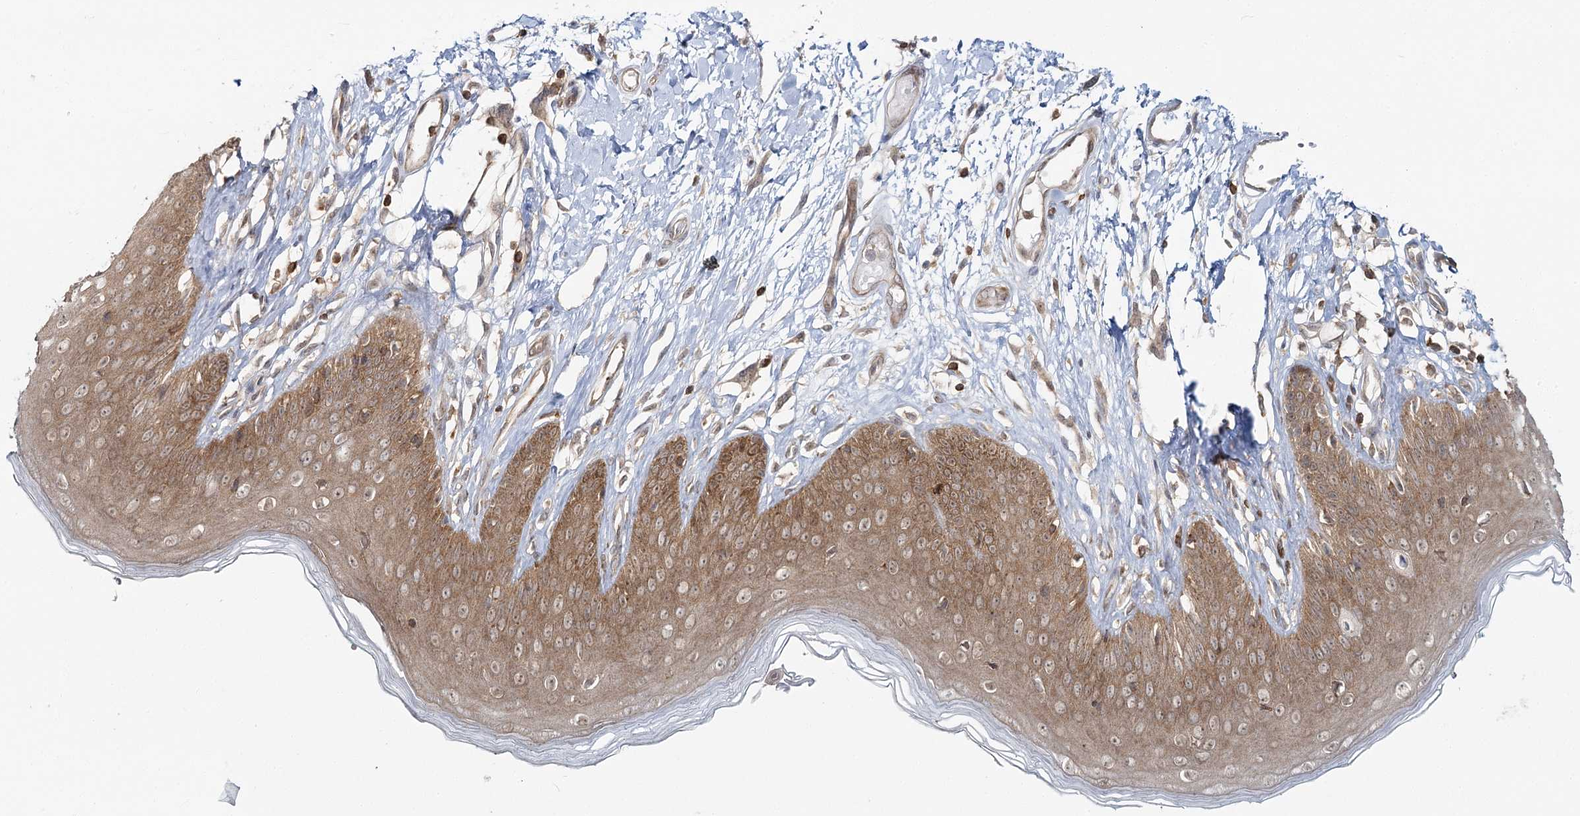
{"staining": {"intensity": "moderate", "quantity": ">75%", "location": "cytoplasmic/membranous,nuclear"}, "tissue": "skin", "cell_type": "Epidermal cells", "image_type": "normal", "snomed": [{"axis": "morphology", "description": "Normal tissue, NOS"}, {"axis": "morphology", "description": "Squamous cell carcinoma, NOS"}, {"axis": "topography", "description": "Vulva"}], "caption": "Immunohistochemistry (IHC) (DAB (3,3'-diaminobenzidine)) staining of normal skin exhibits moderate cytoplasmic/membranous,nuclear protein staining in about >75% of epidermal cells.", "gene": "FAM120B", "patient": {"sex": "female", "age": 85}}